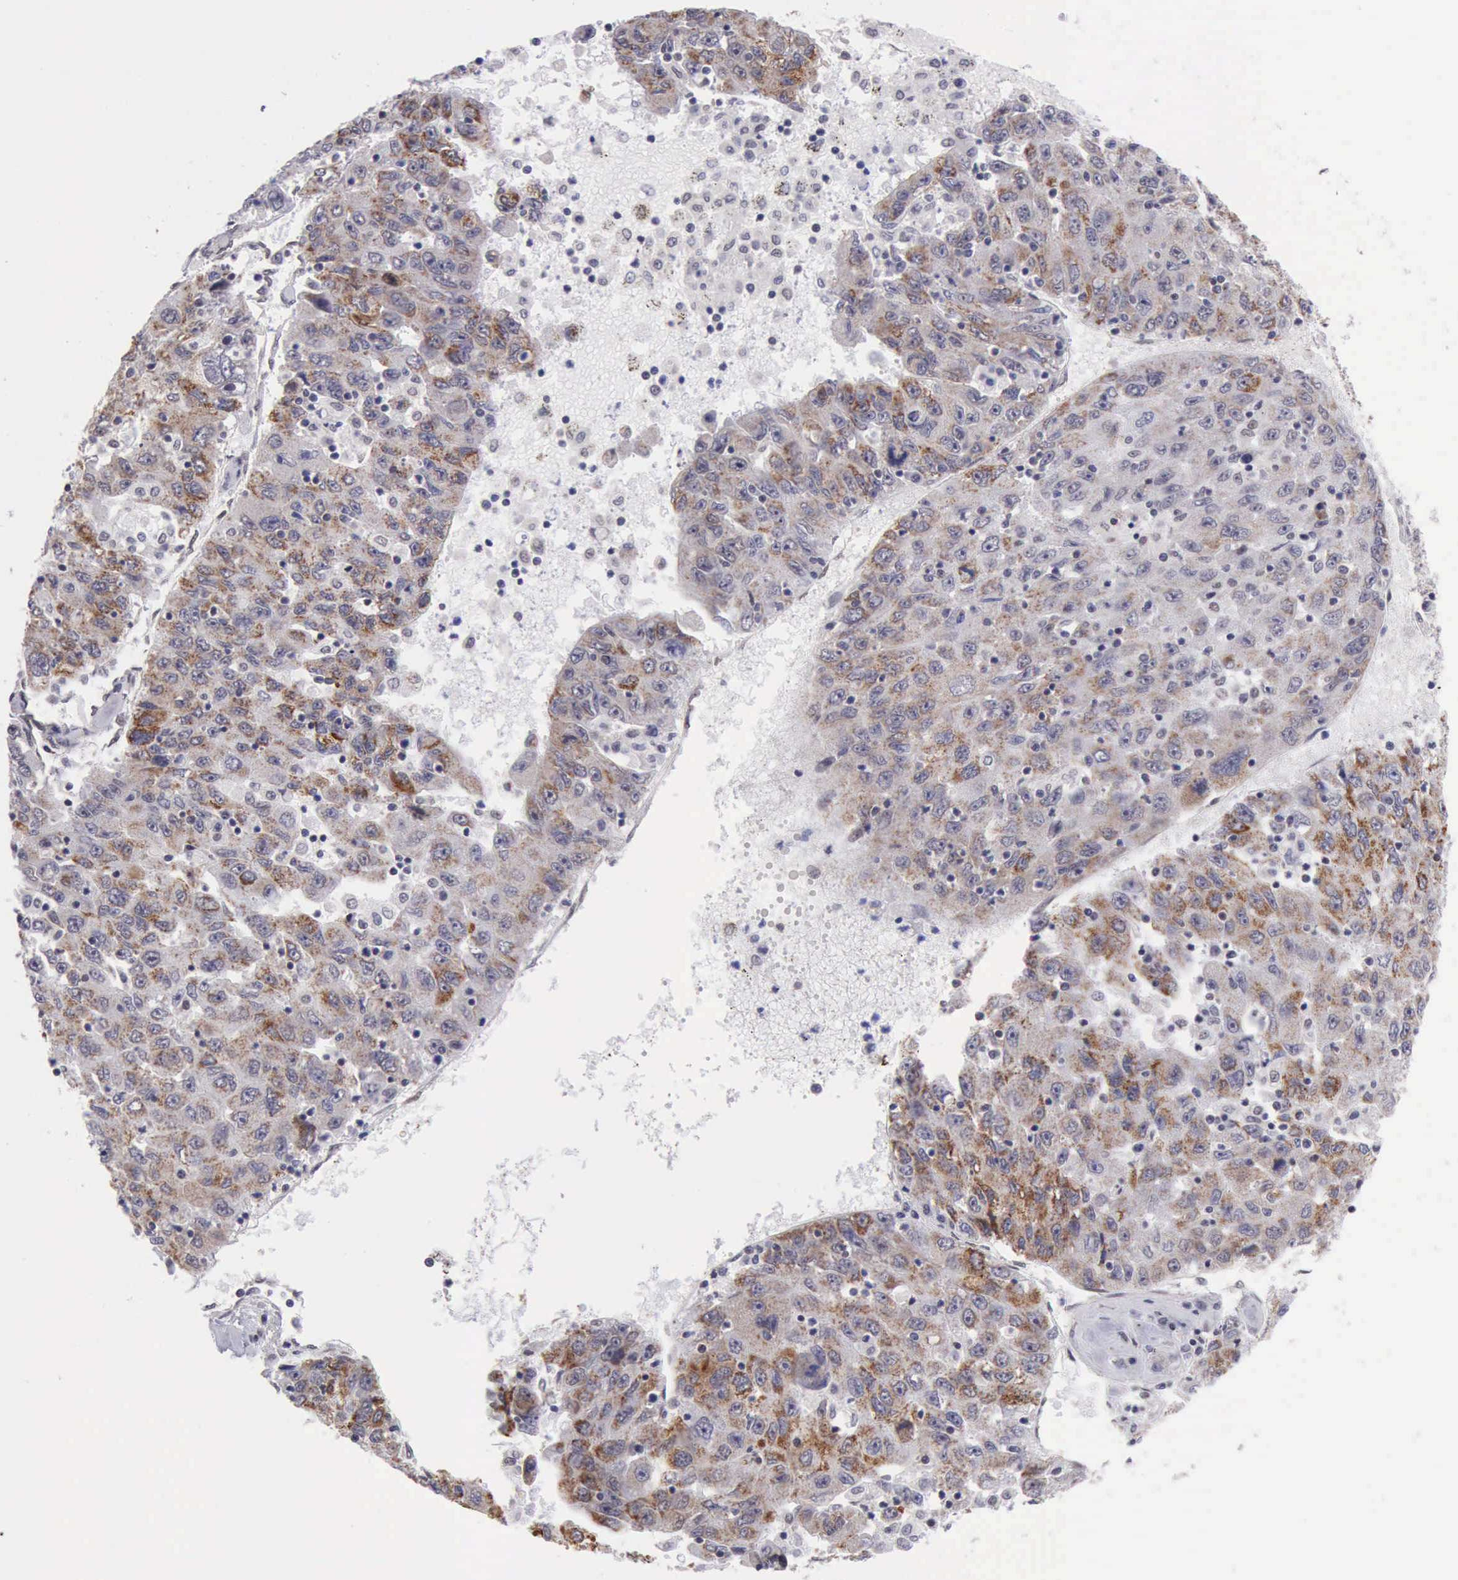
{"staining": {"intensity": "moderate", "quantity": "25%-75%", "location": "cytoplasmic/membranous"}, "tissue": "liver cancer", "cell_type": "Tumor cells", "image_type": "cancer", "snomed": [{"axis": "morphology", "description": "Carcinoma, Hepatocellular, NOS"}, {"axis": "topography", "description": "Liver"}], "caption": "An image of human liver cancer stained for a protein shows moderate cytoplasmic/membranous brown staining in tumor cells. The protein is stained brown, and the nuclei are stained in blue (DAB IHC with brightfield microscopy, high magnification).", "gene": "ERCC4", "patient": {"sex": "male", "age": 49}}